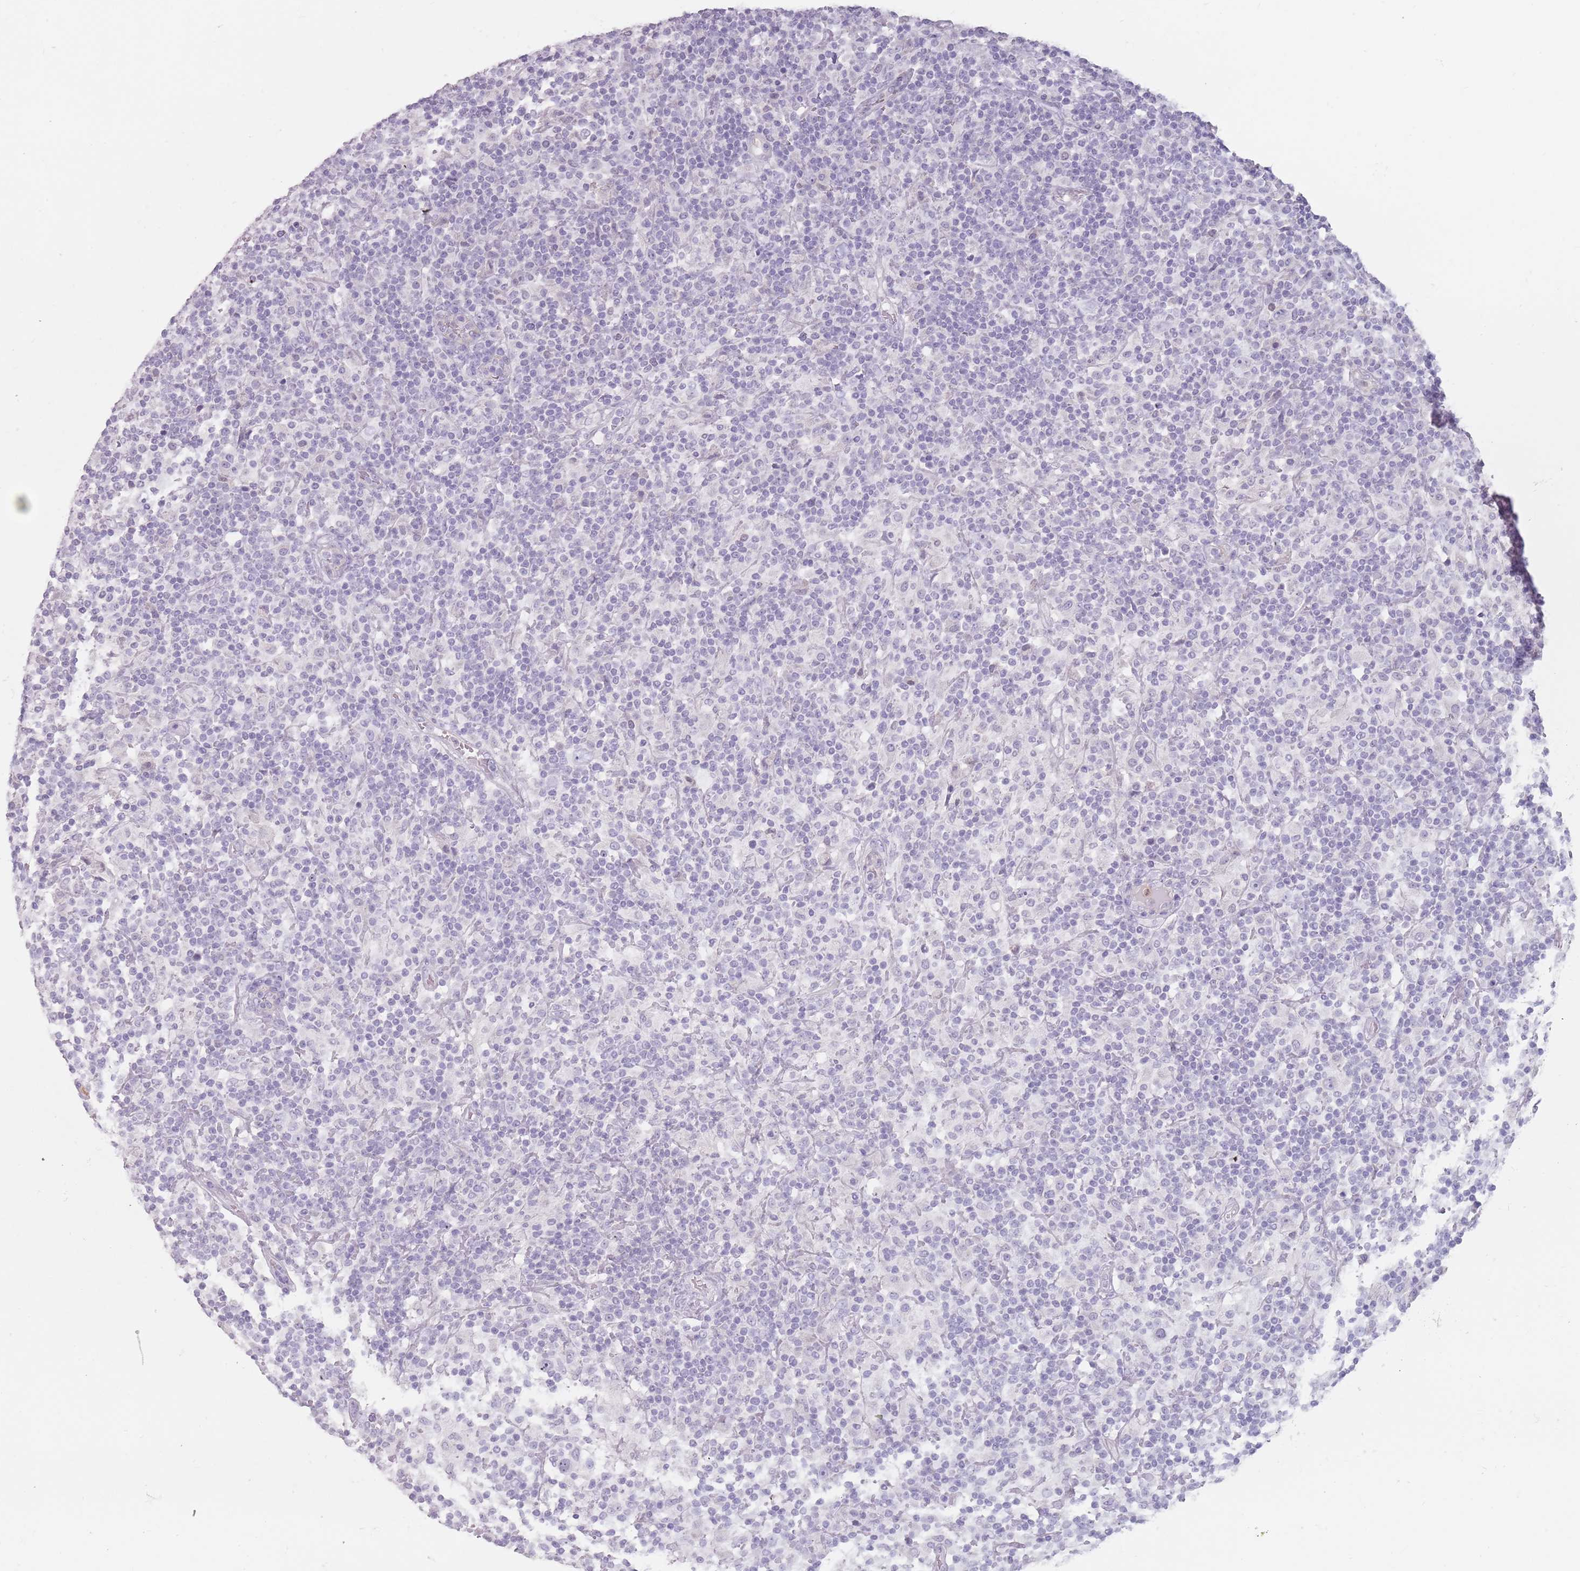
{"staining": {"intensity": "negative", "quantity": "none", "location": "none"}, "tissue": "lymphoma", "cell_type": "Tumor cells", "image_type": "cancer", "snomed": [{"axis": "morphology", "description": "Hodgkin's disease, NOS"}, {"axis": "topography", "description": "Lymph node"}], "caption": "Tumor cells show no significant protein staining in Hodgkin's disease.", "gene": "ZNF584", "patient": {"sex": "male", "age": 70}}